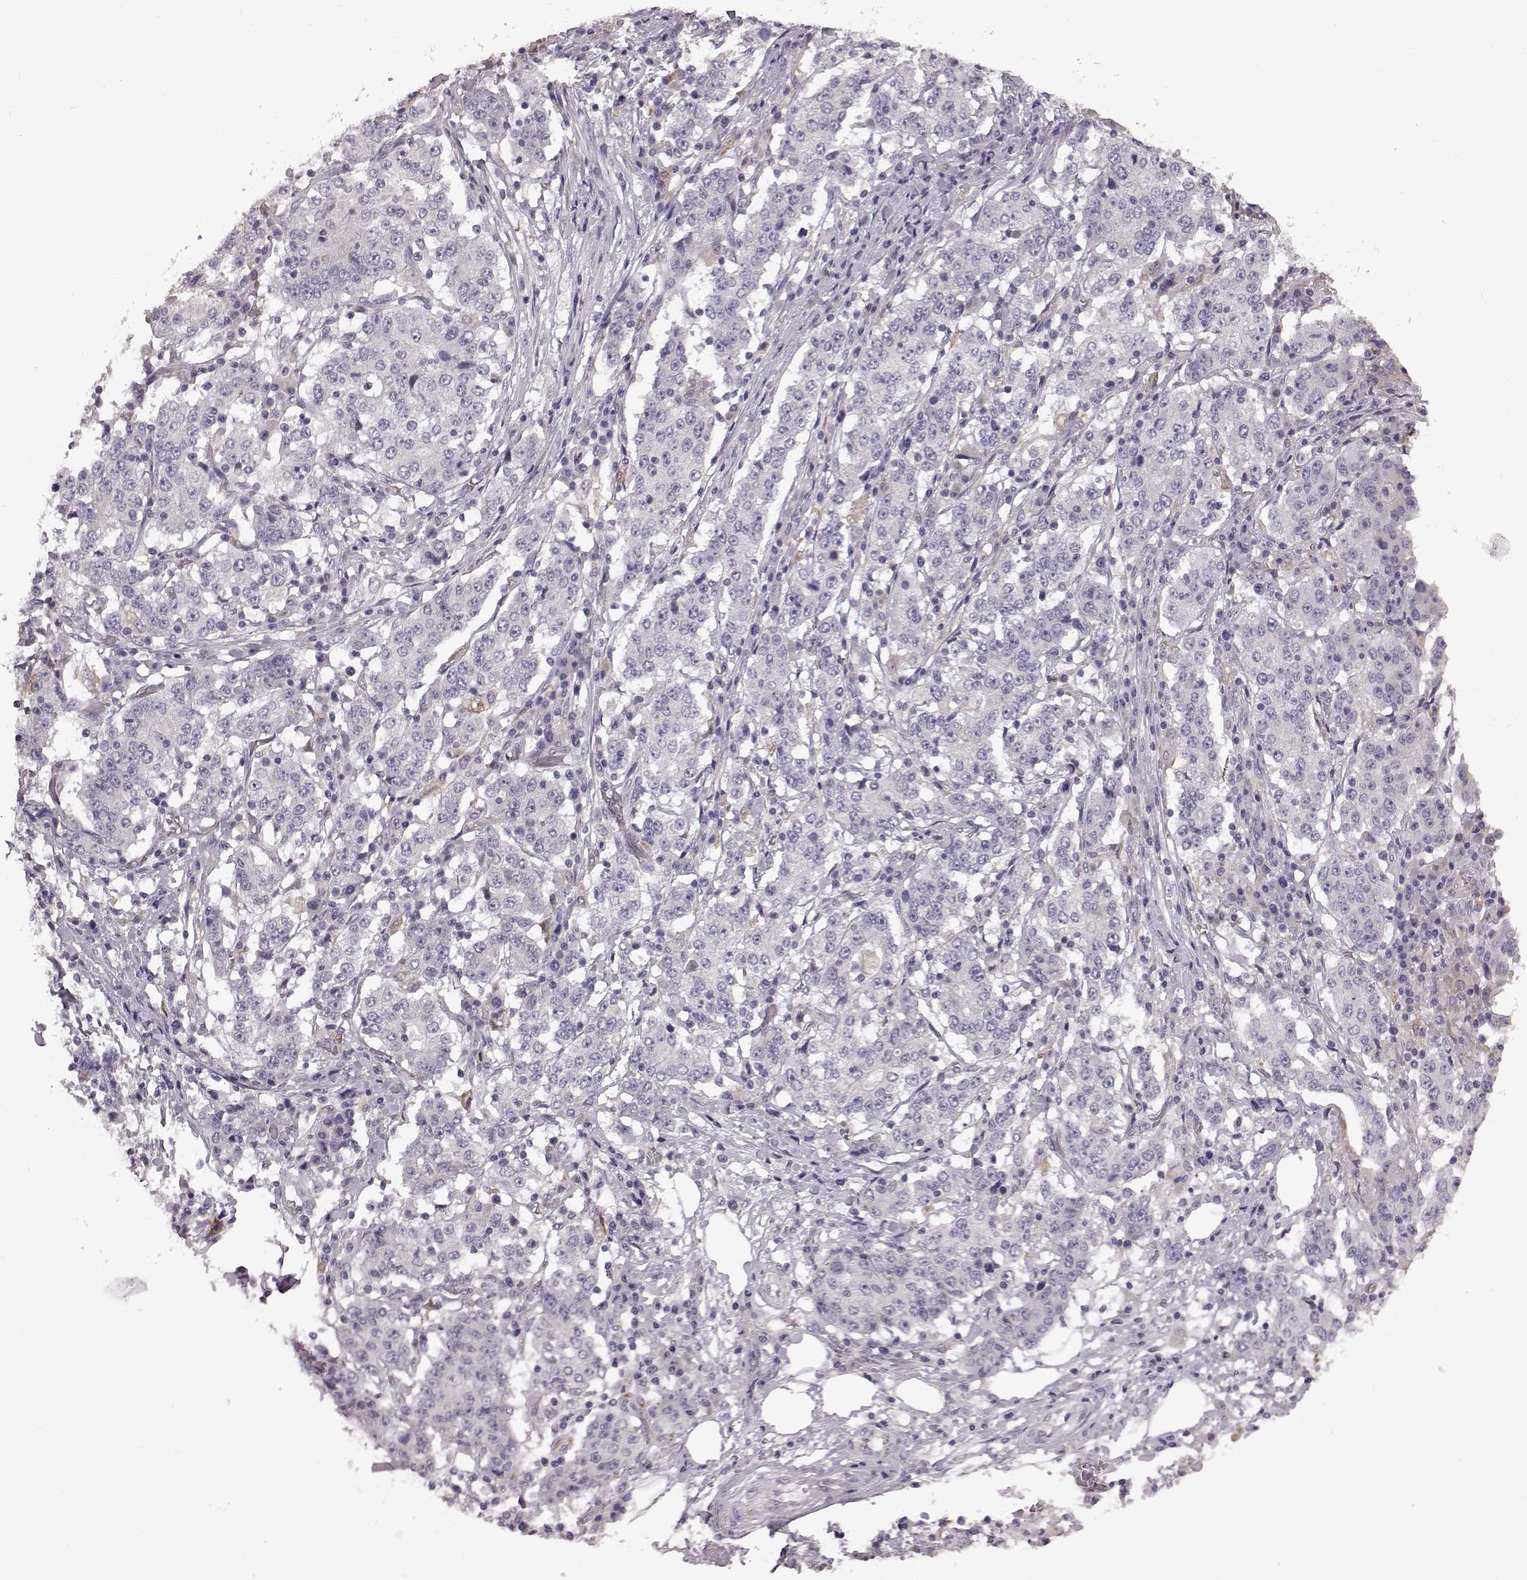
{"staining": {"intensity": "negative", "quantity": "none", "location": "none"}, "tissue": "stomach cancer", "cell_type": "Tumor cells", "image_type": "cancer", "snomed": [{"axis": "morphology", "description": "Adenocarcinoma, NOS"}, {"axis": "topography", "description": "Stomach"}], "caption": "Immunohistochemistry image of neoplastic tissue: human stomach adenocarcinoma stained with DAB shows no significant protein positivity in tumor cells.", "gene": "GHR", "patient": {"sex": "male", "age": 59}}